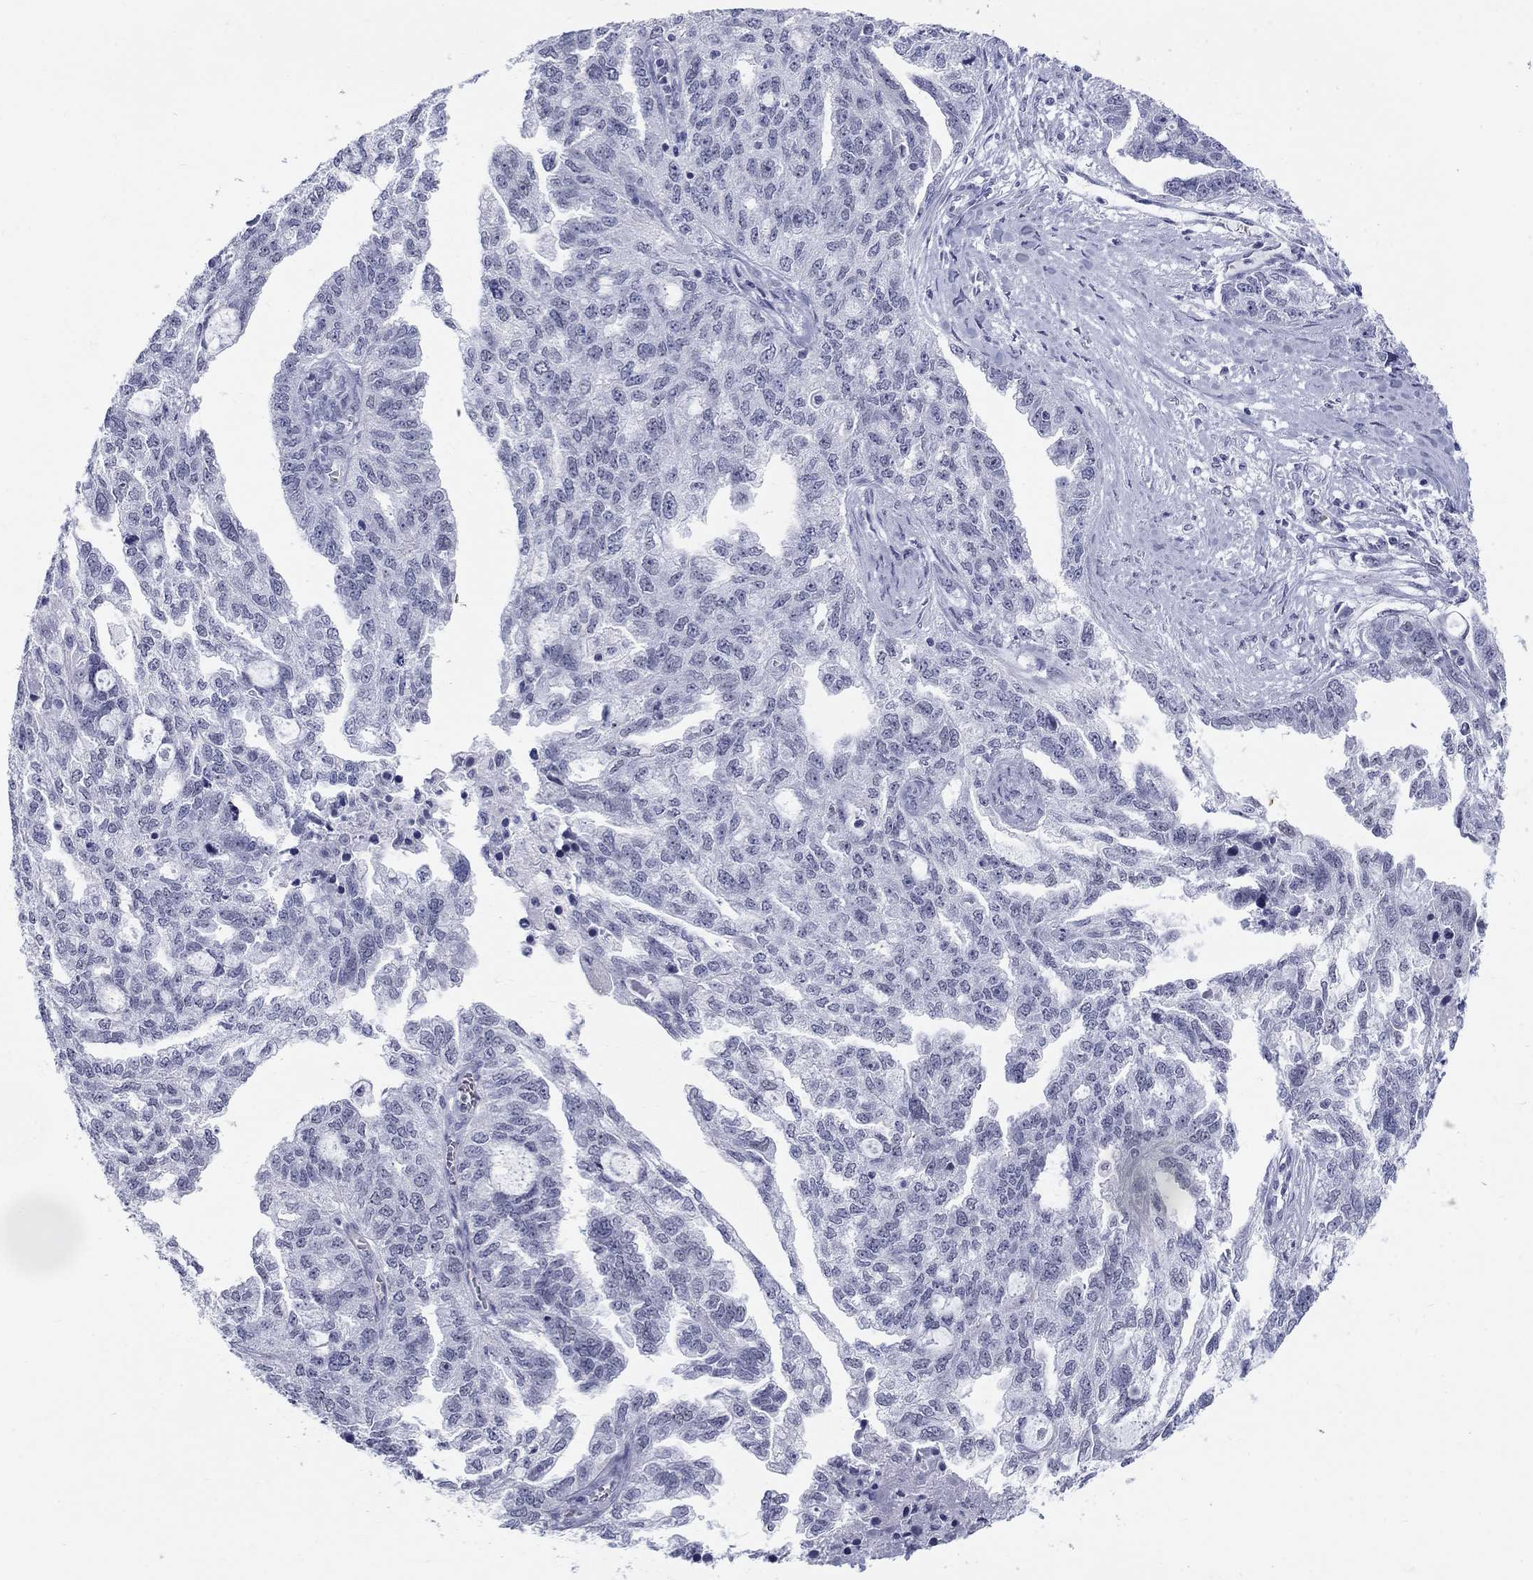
{"staining": {"intensity": "negative", "quantity": "none", "location": "none"}, "tissue": "ovarian cancer", "cell_type": "Tumor cells", "image_type": "cancer", "snomed": [{"axis": "morphology", "description": "Cystadenocarcinoma, serous, NOS"}, {"axis": "topography", "description": "Ovary"}], "caption": "Tumor cells show no significant expression in ovarian cancer.", "gene": "DMTN", "patient": {"sex": "female", "age": 51}}